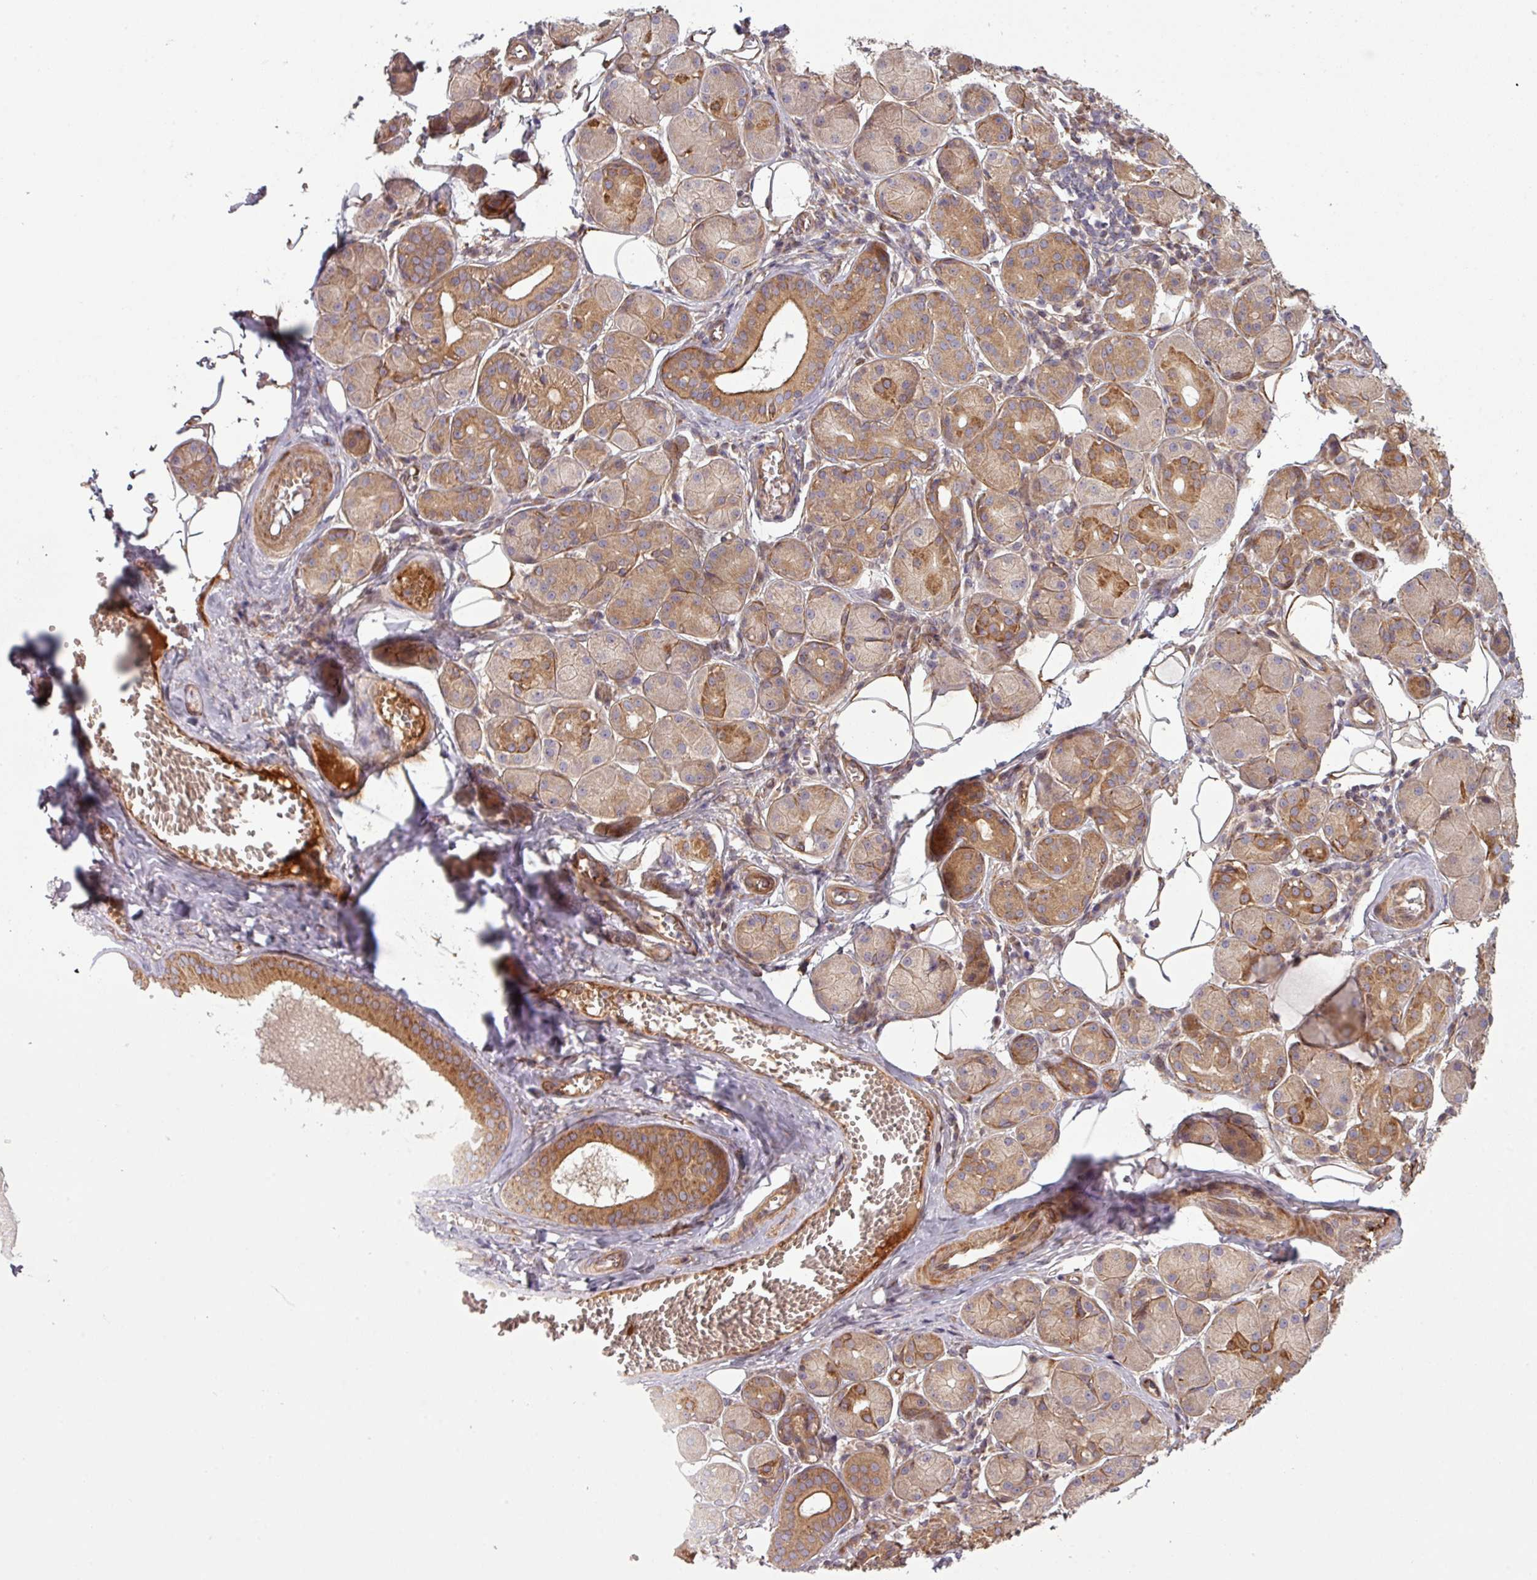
{"staining": {"intensity": "moderate", "quantity": ">75%", "location": "cytoplasmic/membranous"}, "tissue": "salivary gland", "cell_type": "Glandular cells", "image_type": "normal", "snomed": [{"axis": "morphology", "description": "Squamous cell carcinoma, NOS"}, {"axis": "topography", "description": "Skin"}, {"axis": "topography", "description": "Head-Neck"}], "caption": "A photomicrograph of human salivary gland stained for a protein displays moderate cytoplasmic/membranous brown staining in glandular cells.", "gene": "SNRNP25", "patient": {"sex": "male", "age": 80}}